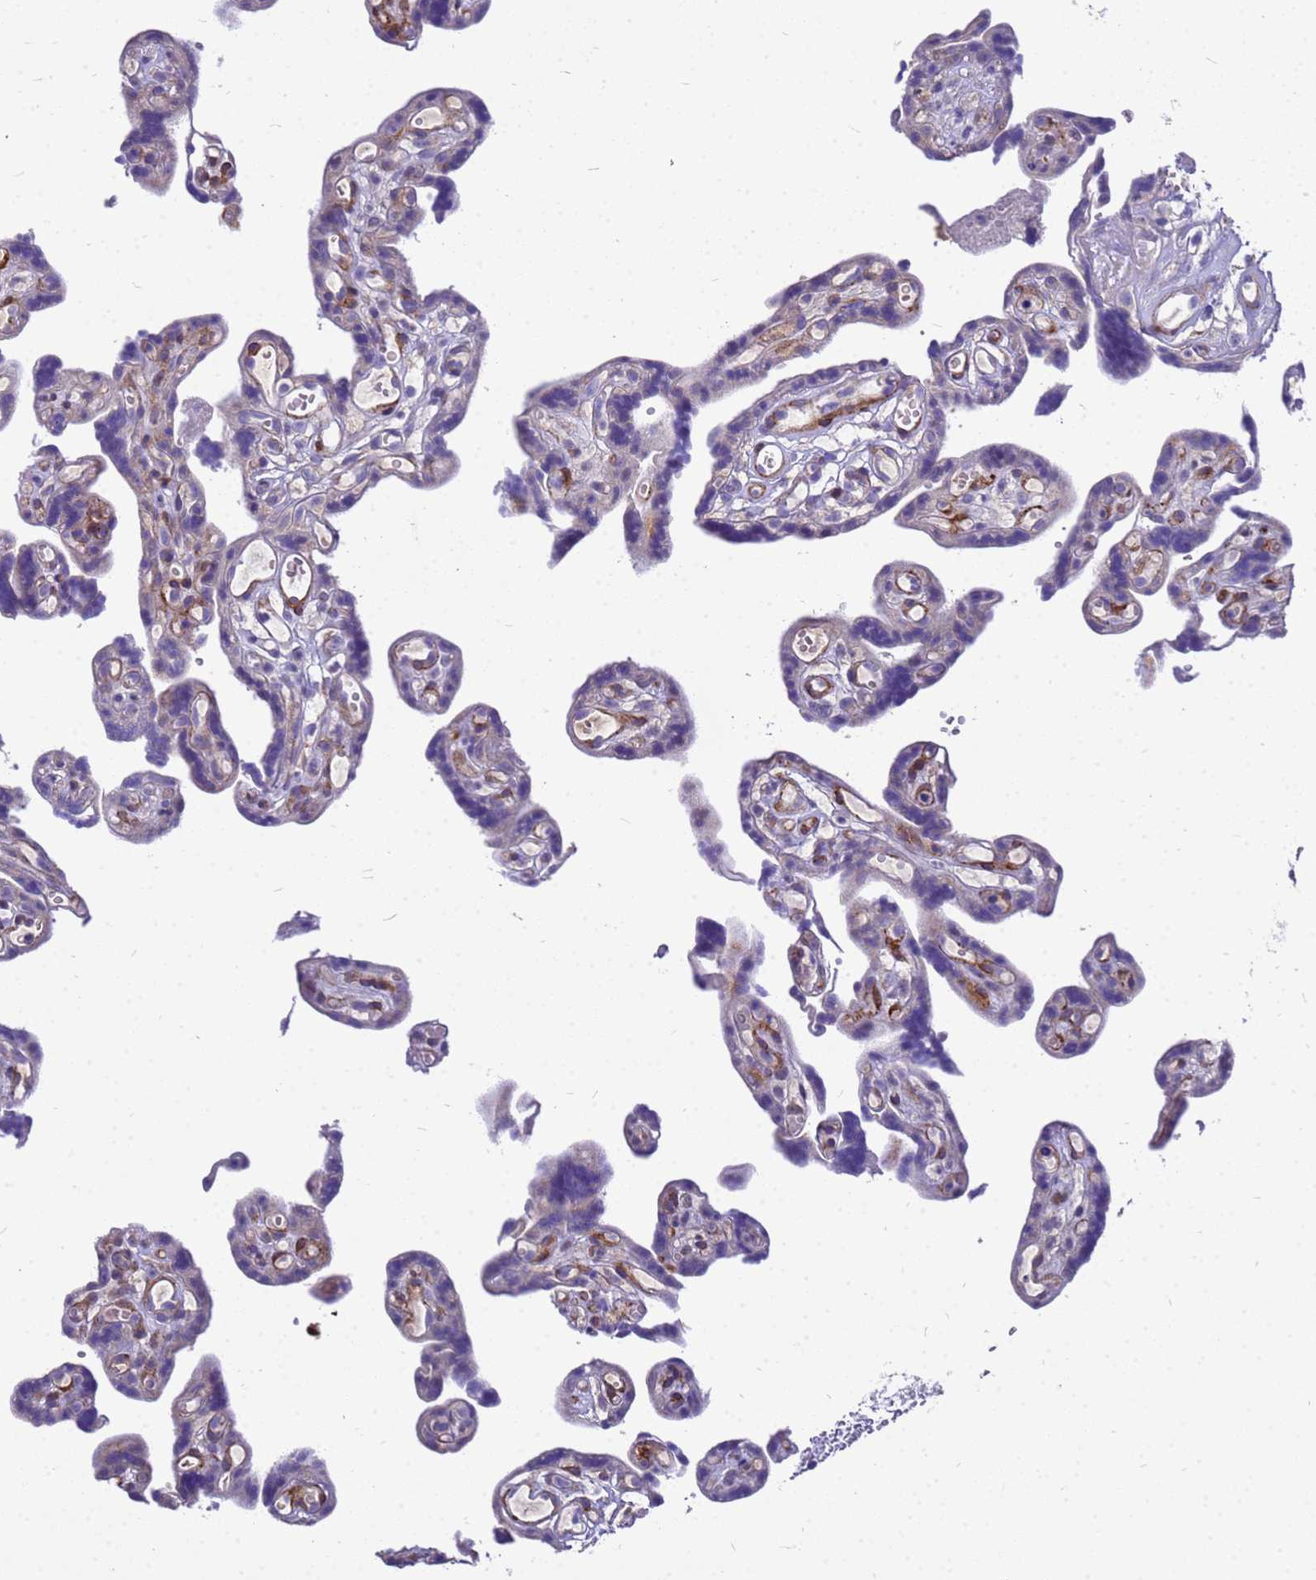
{"staining": {"intensity": "weak", "quantity": "25%-75%", "location": "cytoplasmic/membranous"}, "tissue": "placenta", "cell_type": "Decidual cells", "image_type": "normal", "snomed": [{"axis": "morphology", "description": "Normal tissue, NOS"}, {"axis": "topography", "description": "Placenta"}], "caption": "Weak cytoplasmic/membranous positivity for a protein is identified in about 25%-75% of decidual cells of normal placenta using immunohistochemistry (IHC).", "gene": "POP7", "patient": {"sex": "female", "age": 30}}